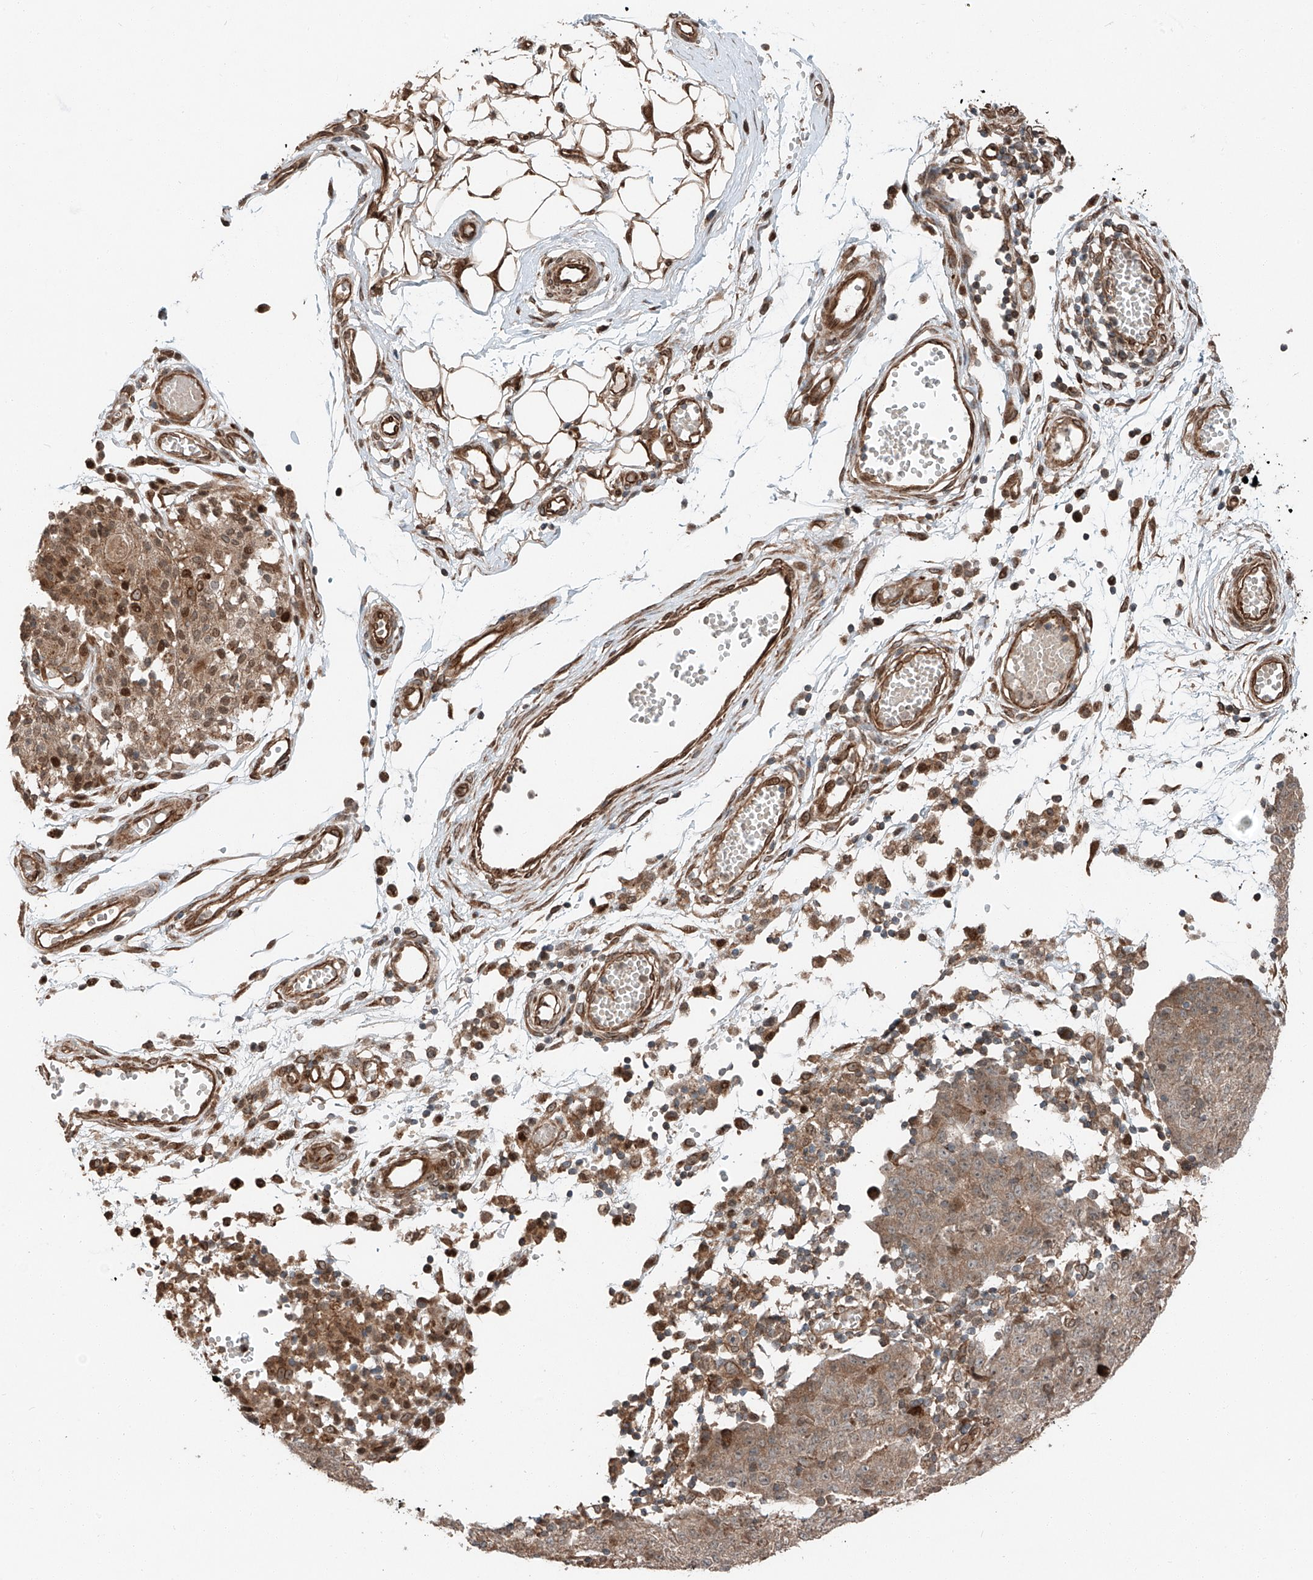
{"staining": {"intensity": "weak", "quantity": "<25%", "location": "cytoplasmic/membranous,nuclear"}, "tissue": "ovarian cancer", "cell_type": "Tumor cells", "image_type": "cancer", "snomed": [{"axis": "morphology", "description": "Carcinoma, endometroid"}, {"axis": "topography", "description": "Ovary"}], "caption": "An image of human endometroid carcinoma (ovarian) is negative for staining in tumor cells.", "gene": "CEP162", "patient": {"sex": "female", "age": 42}}